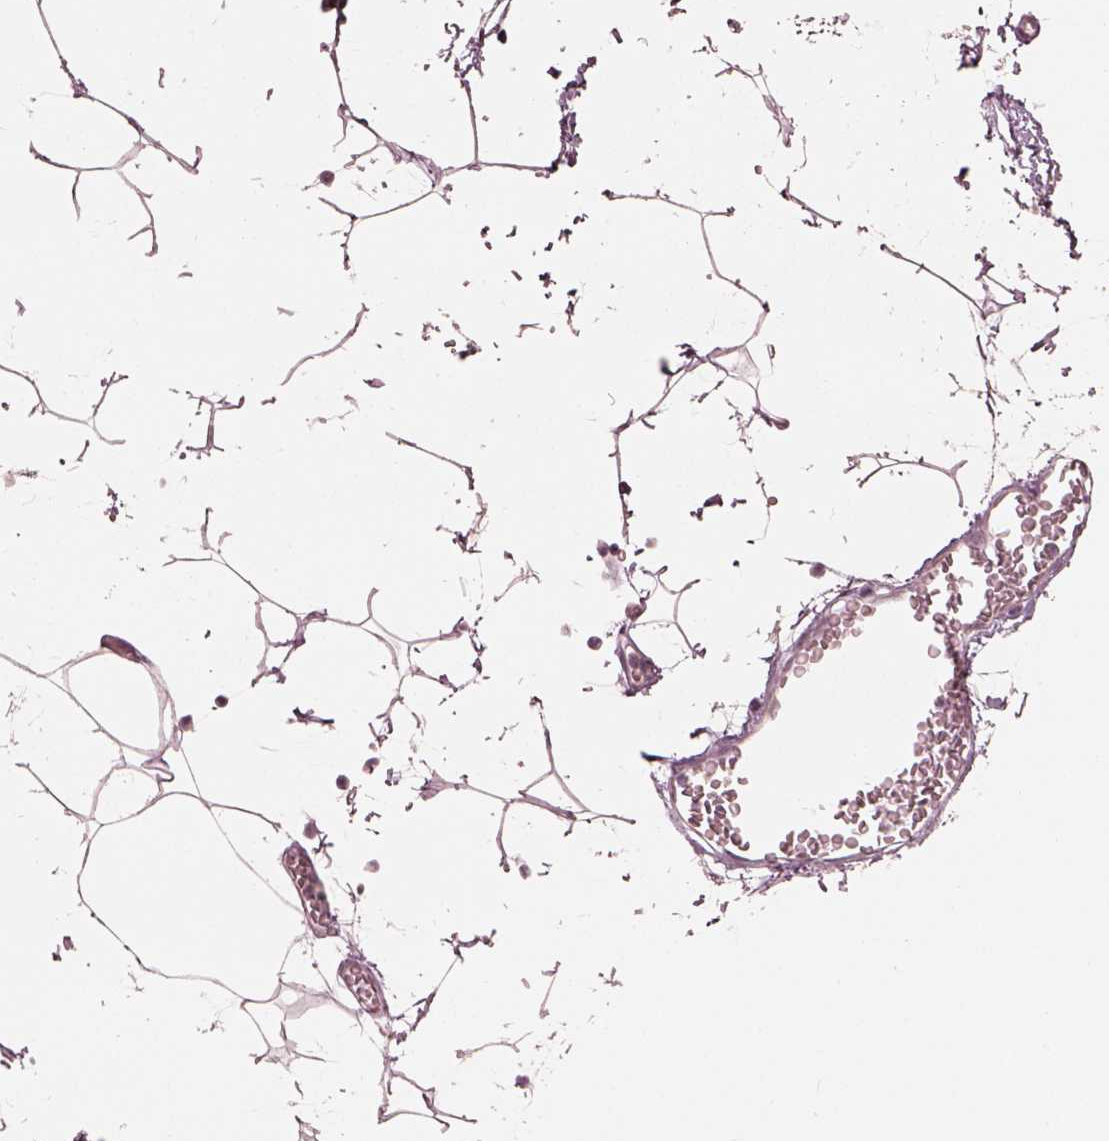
{"staining": {"intensity": "negative", "quantity": "none", "location": "none"}, "tissue": "smooth muscle", "cell_type": "Smooth muscle cells", "image_type": "normal", "snomed": [{"axis": "morphology", "description": "Normal tissue, NOS"}, {"axis": "topography", "description": "Adipose tissue"}, {"axis": "topography", "description": "Smooth muscle"}, {"axis": "topography", "description": "Peripheral nerve tissue"}], "caption": "A histopathology image of human smooth muscle is negative for staining in smooth muscle cells. (DAB immunohistochemistry, high magnification).", "gene": "IQCB1", "patient": {"sex": "male", "age": 83}}